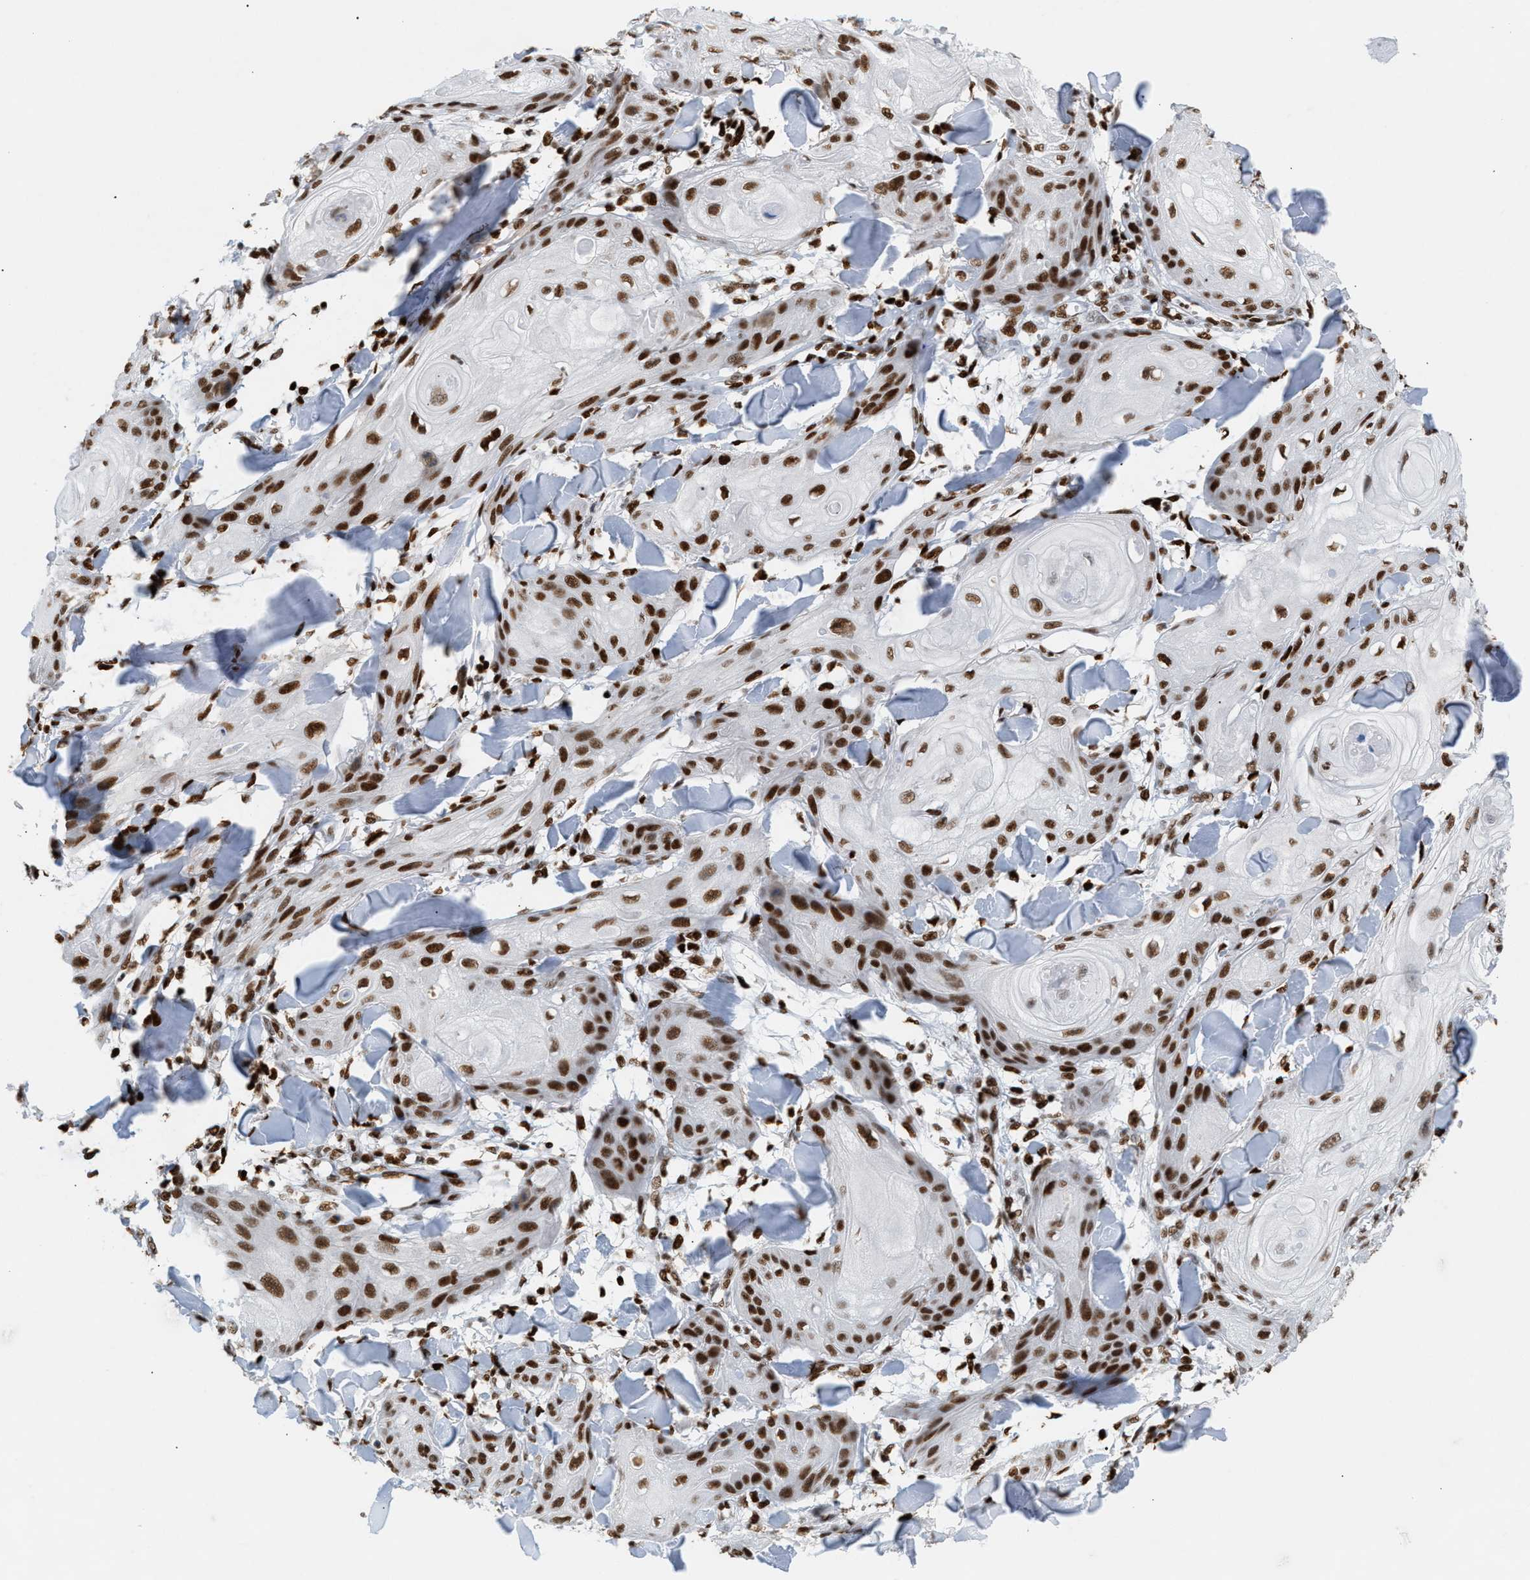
{"staining": {"intensity": "strong", "quantity": ">75%", "location": "nuclear"}, "tissue": "skin cancer", "cell_type": "Tumor cells", "image_type": "cancer", "snomed": [{"axis": "morphology", "description": "Squamous cell carcinoma, NOS"}, {"axis": "topography", "description": "Skin"}], "caption": "IHC photomicrograph of skin cancer stained for a protein (brown), which demonstrates high levels of strong nuclear expression in about >75% of tumor cells.", "gene": "RNASEK-C17orf49", "patient": {"sex": "male", "age": 74}}